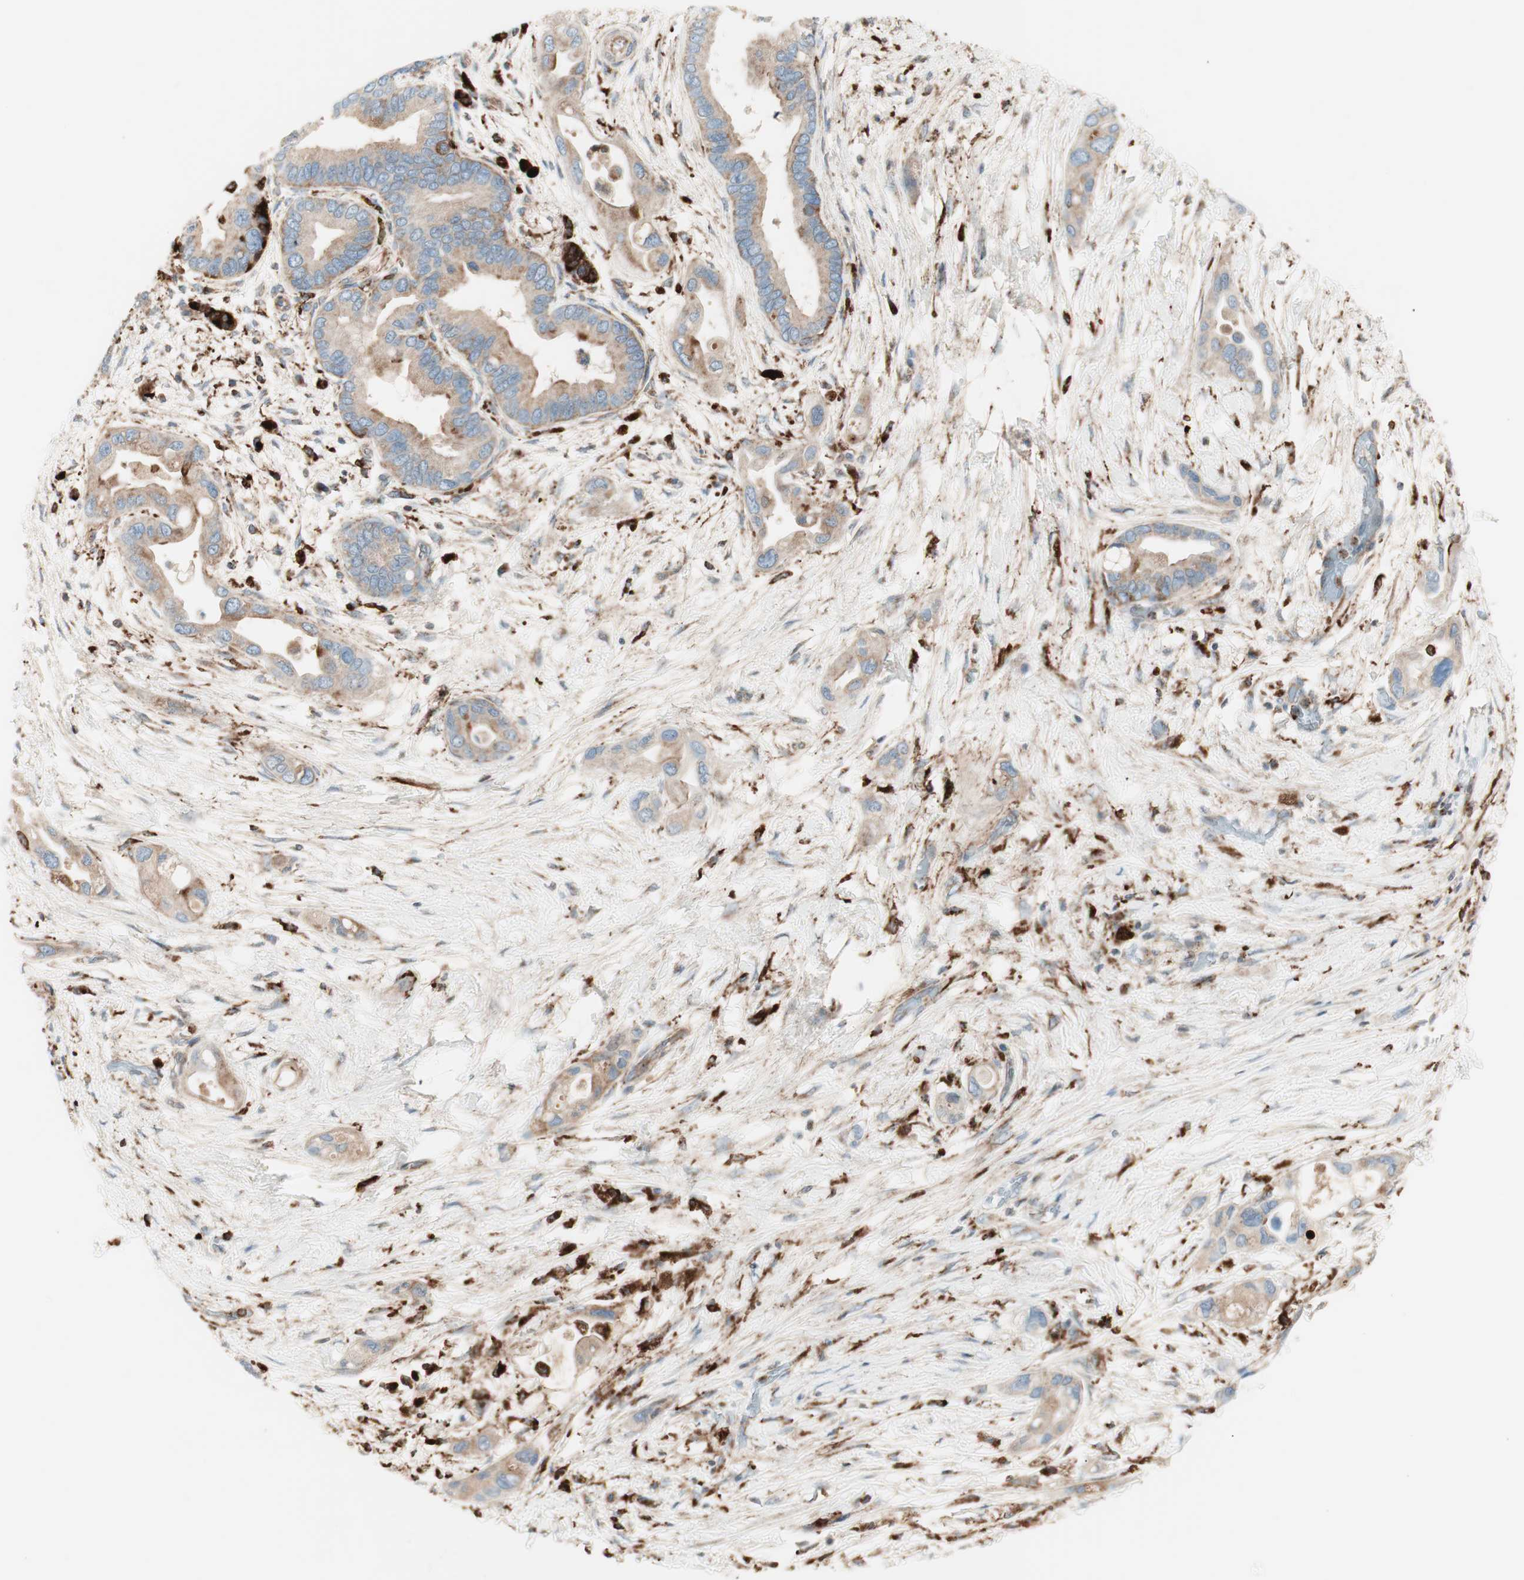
{"staining": {"intensity": "weak", "quantity": ">75%", "location": "cytoplasmic/membranous"}, "tissue": "pancreatic cancer", "cell_type": "Tumor cells", "image_type": "cancer", "snomed": [{"axis": "morphology", "description": "Adenocarcinoma, NOS"}, {"axis": "topography", "description": "Pancreas"}], "caption": "Immunohistochemistry (IHC) of pancreatic adenocarcinoma displays low levels of weak cytoplasmic/membranous staining in about >75% of tumor cells.", "gene": "ATP6V1G1", "patient": {"sex": "female", "age": 77}}